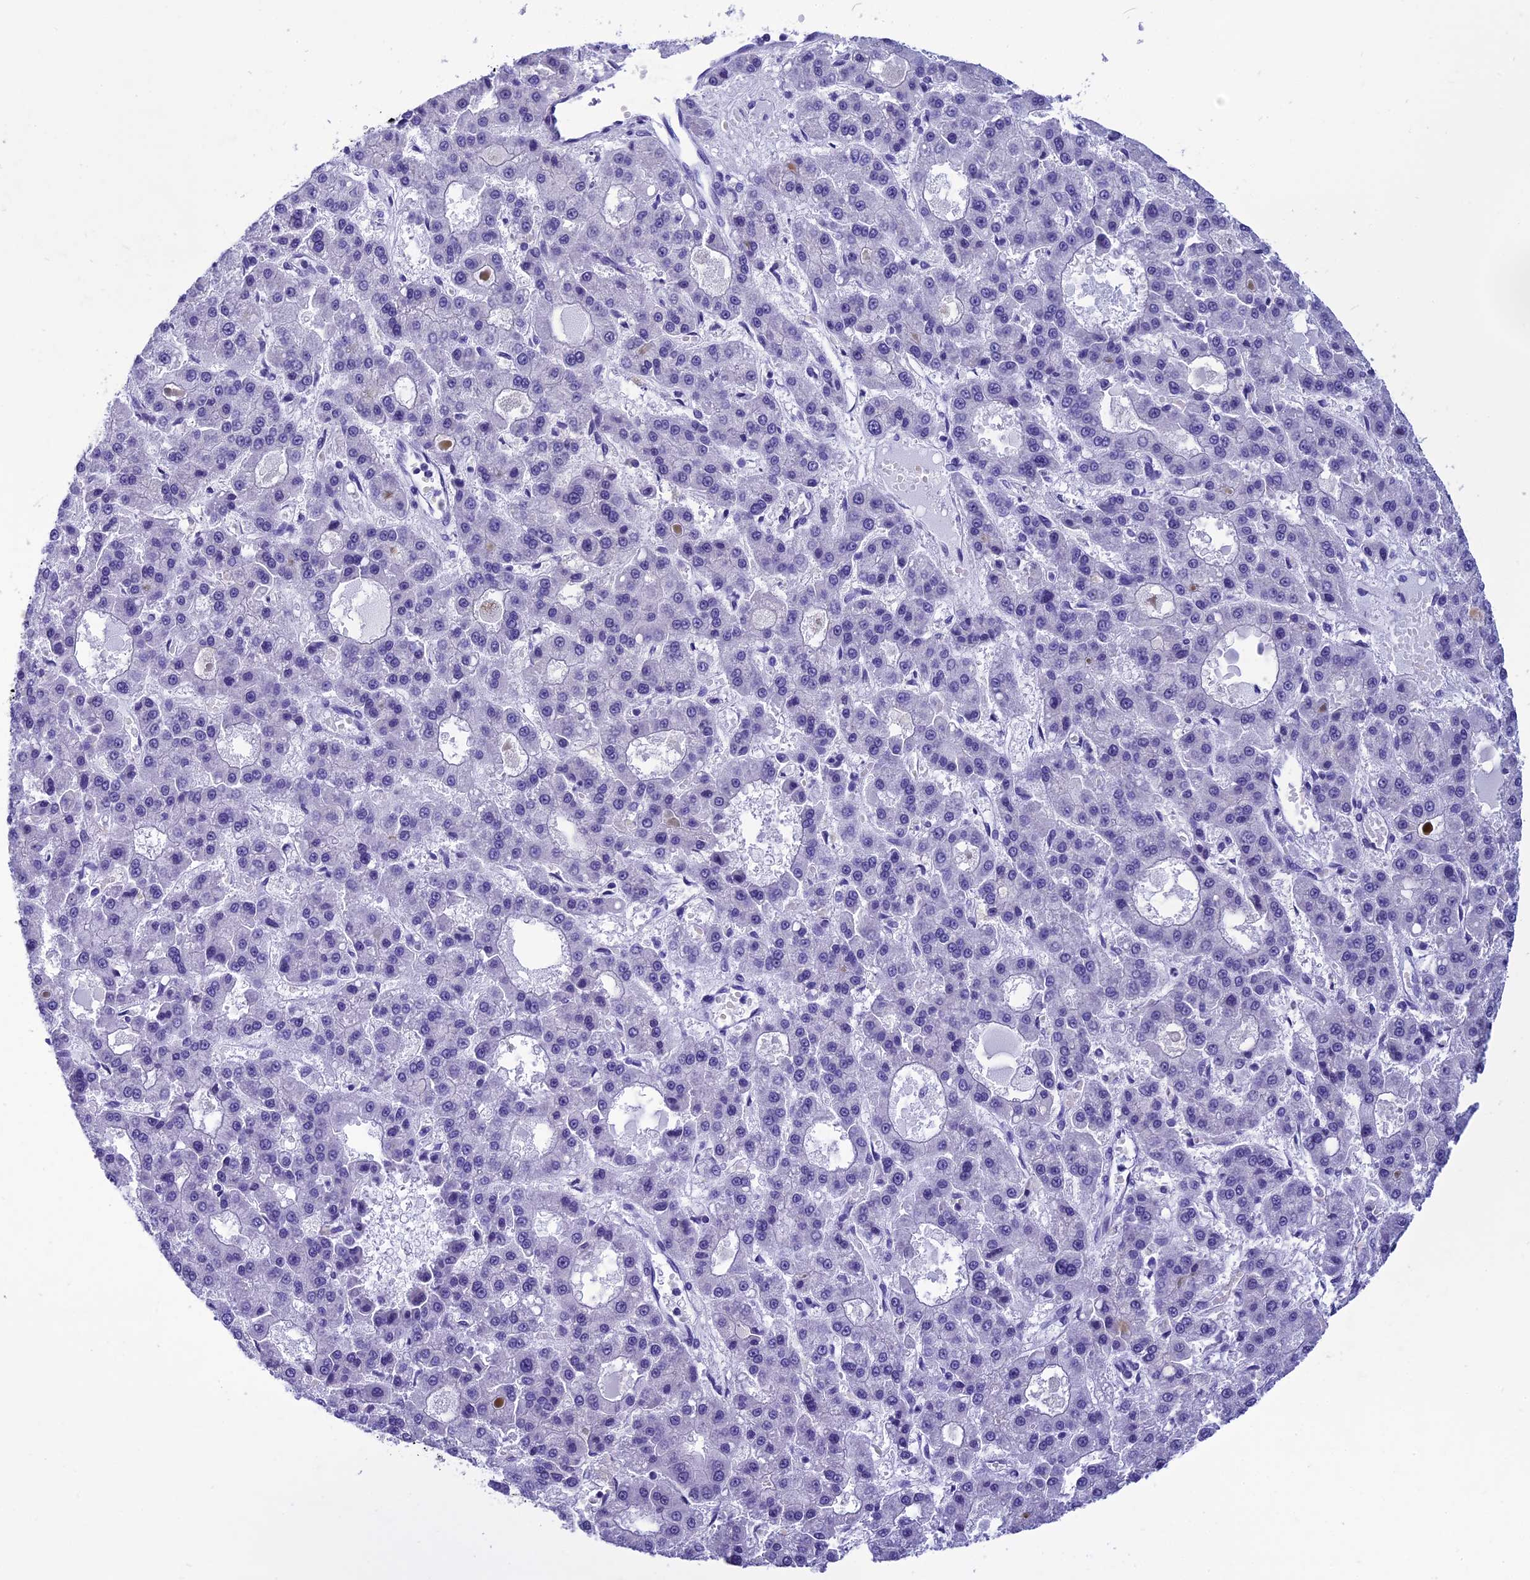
{"staining": {"intensity": "negative", "quantity": "none", "location": "none"}, "tissue": "liver cancer", "cell_type": "Tumor cells", "image_type": "cancer", "snomed": [{"axis": "morphology", "description": "Carcinoma, Hepatocellular, NOS"}, {"axis": "topography", "description": "Liver"}], "caption": "Photomicrograph shows no protein expression in tumor cells of hepatocellular carcinoma (liver) tissue.", "gene": "KCTD14", "patient": {"sex": "male", "age": 70}}